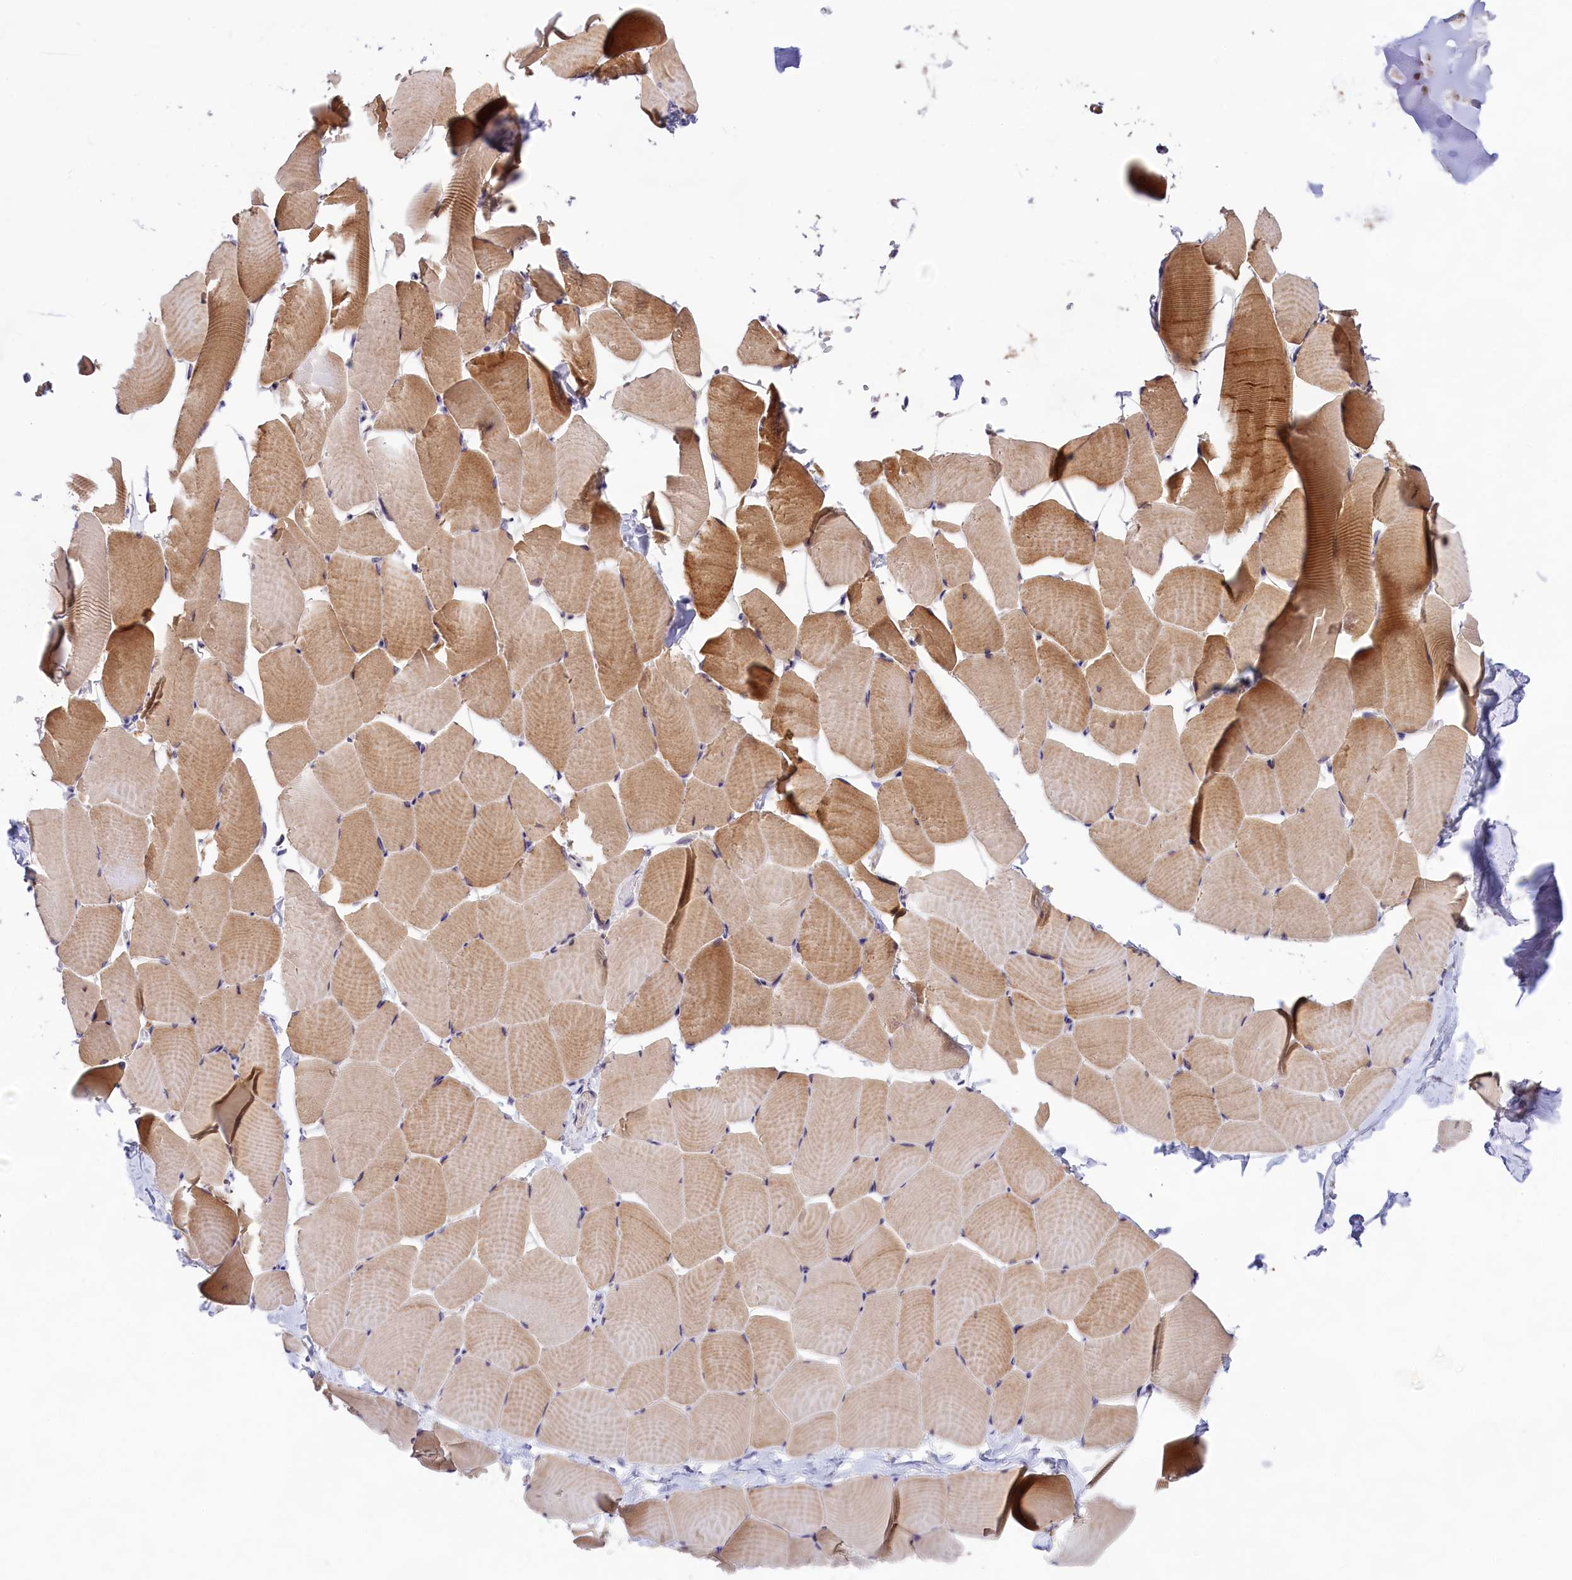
{"staining": {"intensity": "moderate", "quantity": "25%-75%", "location": "cytoplasmic/membranous"}, "tissue": "skeletal muscle", "cell_type": "Myocytes", "image_type": "normal", "snomed": [{"axis": "morphology", "description": "Normal tissue, NOS"}, {"axis": "topography", "description": "Skeletal muscle"}], "caption": "This is an image of IHC staining of benign skeletal muscle, which shows moderate positivity in the cytoplasmic/membranous of myocytes.", "gene": "FBXO45", "patient": {"sex": "male", "age": 25}}